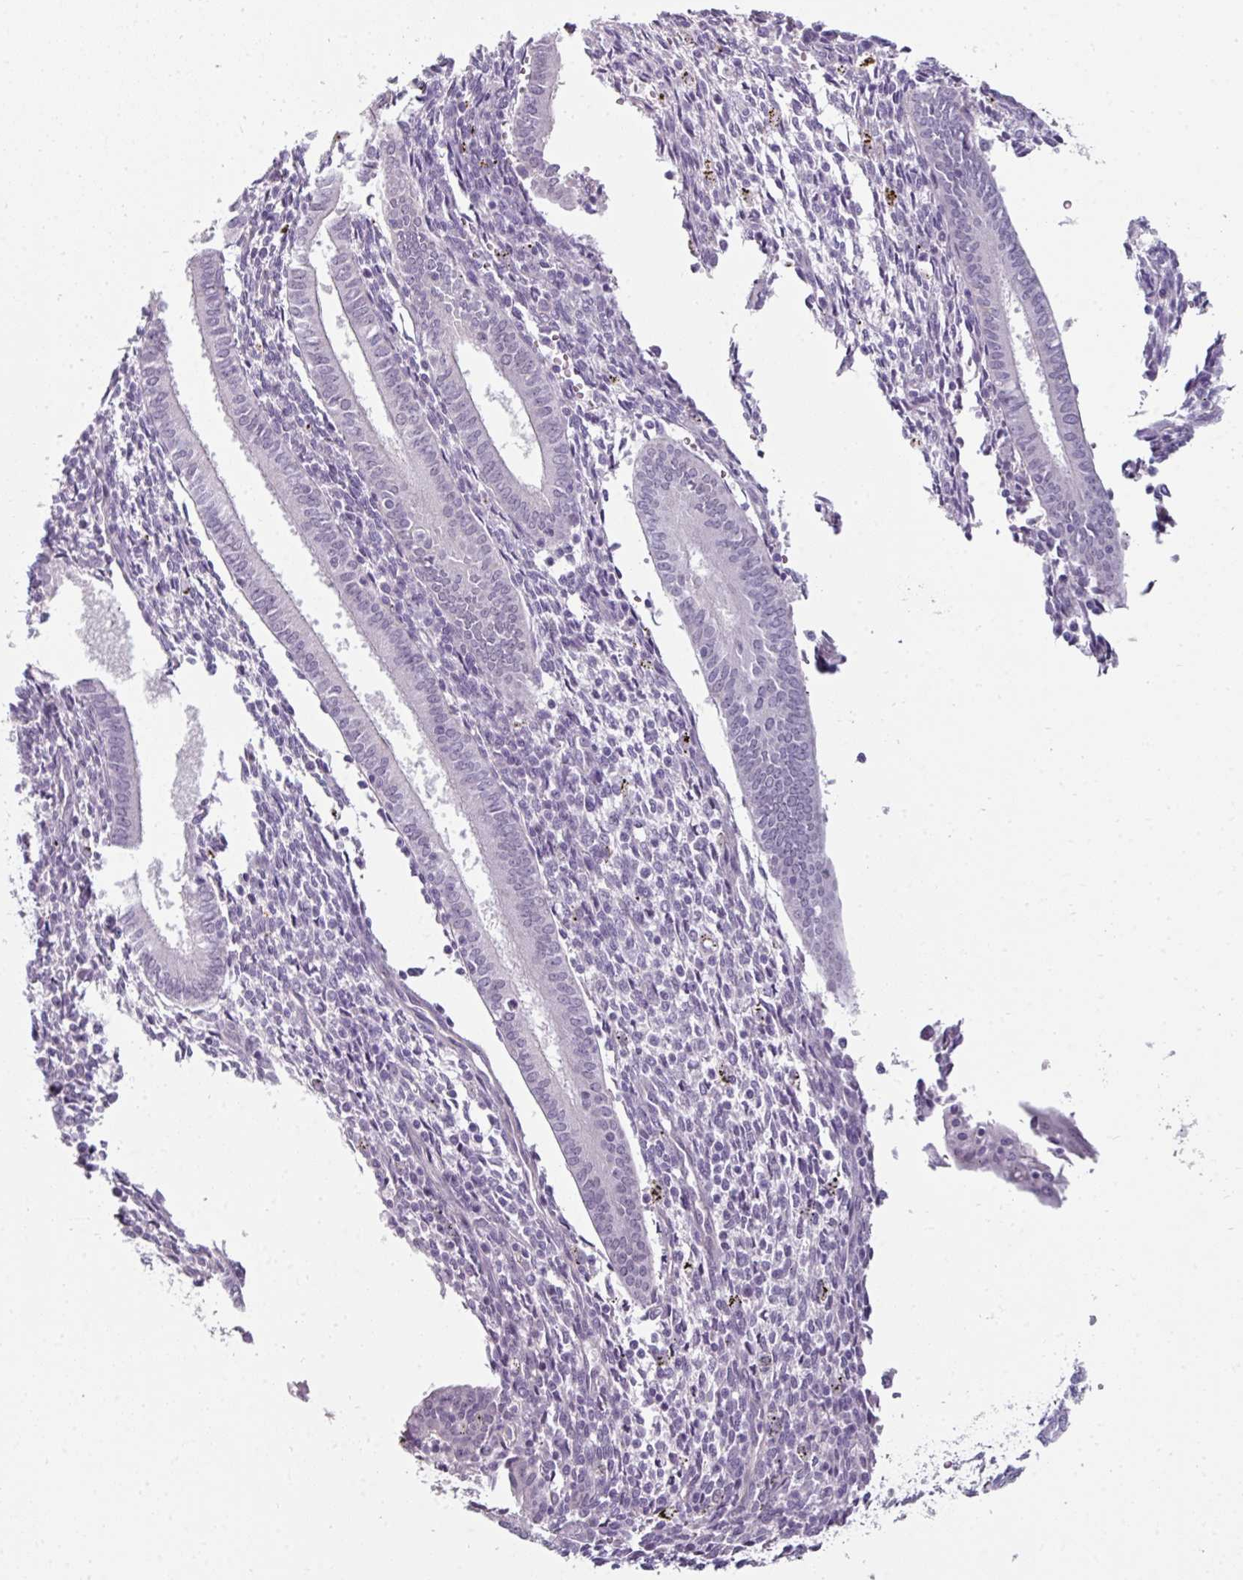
{"staining": {"intensity": "negative", "quantity": "none", "location": "none"}, "tissue": "endometrium", "cell_type": "Cells in endometrial stroma", "image_type": "normal", "snomed": [{"axis": "morphology", "description": "Normal tissue, NOS"}, {"axis": "topography", "description": "Endometrium"}], "caption": "A micrograph of human endometrium is negative for staining in cells in endometrial stroma. The staining was performed using DAB (3,3'-diaminobenzidine) to visualize the protein expression in brown, while the nuclei were stained in blue with hematoxylin (Magnification: 20x).", "gene": "EYA3", "patient": {"sex": "female", "age": 41}}